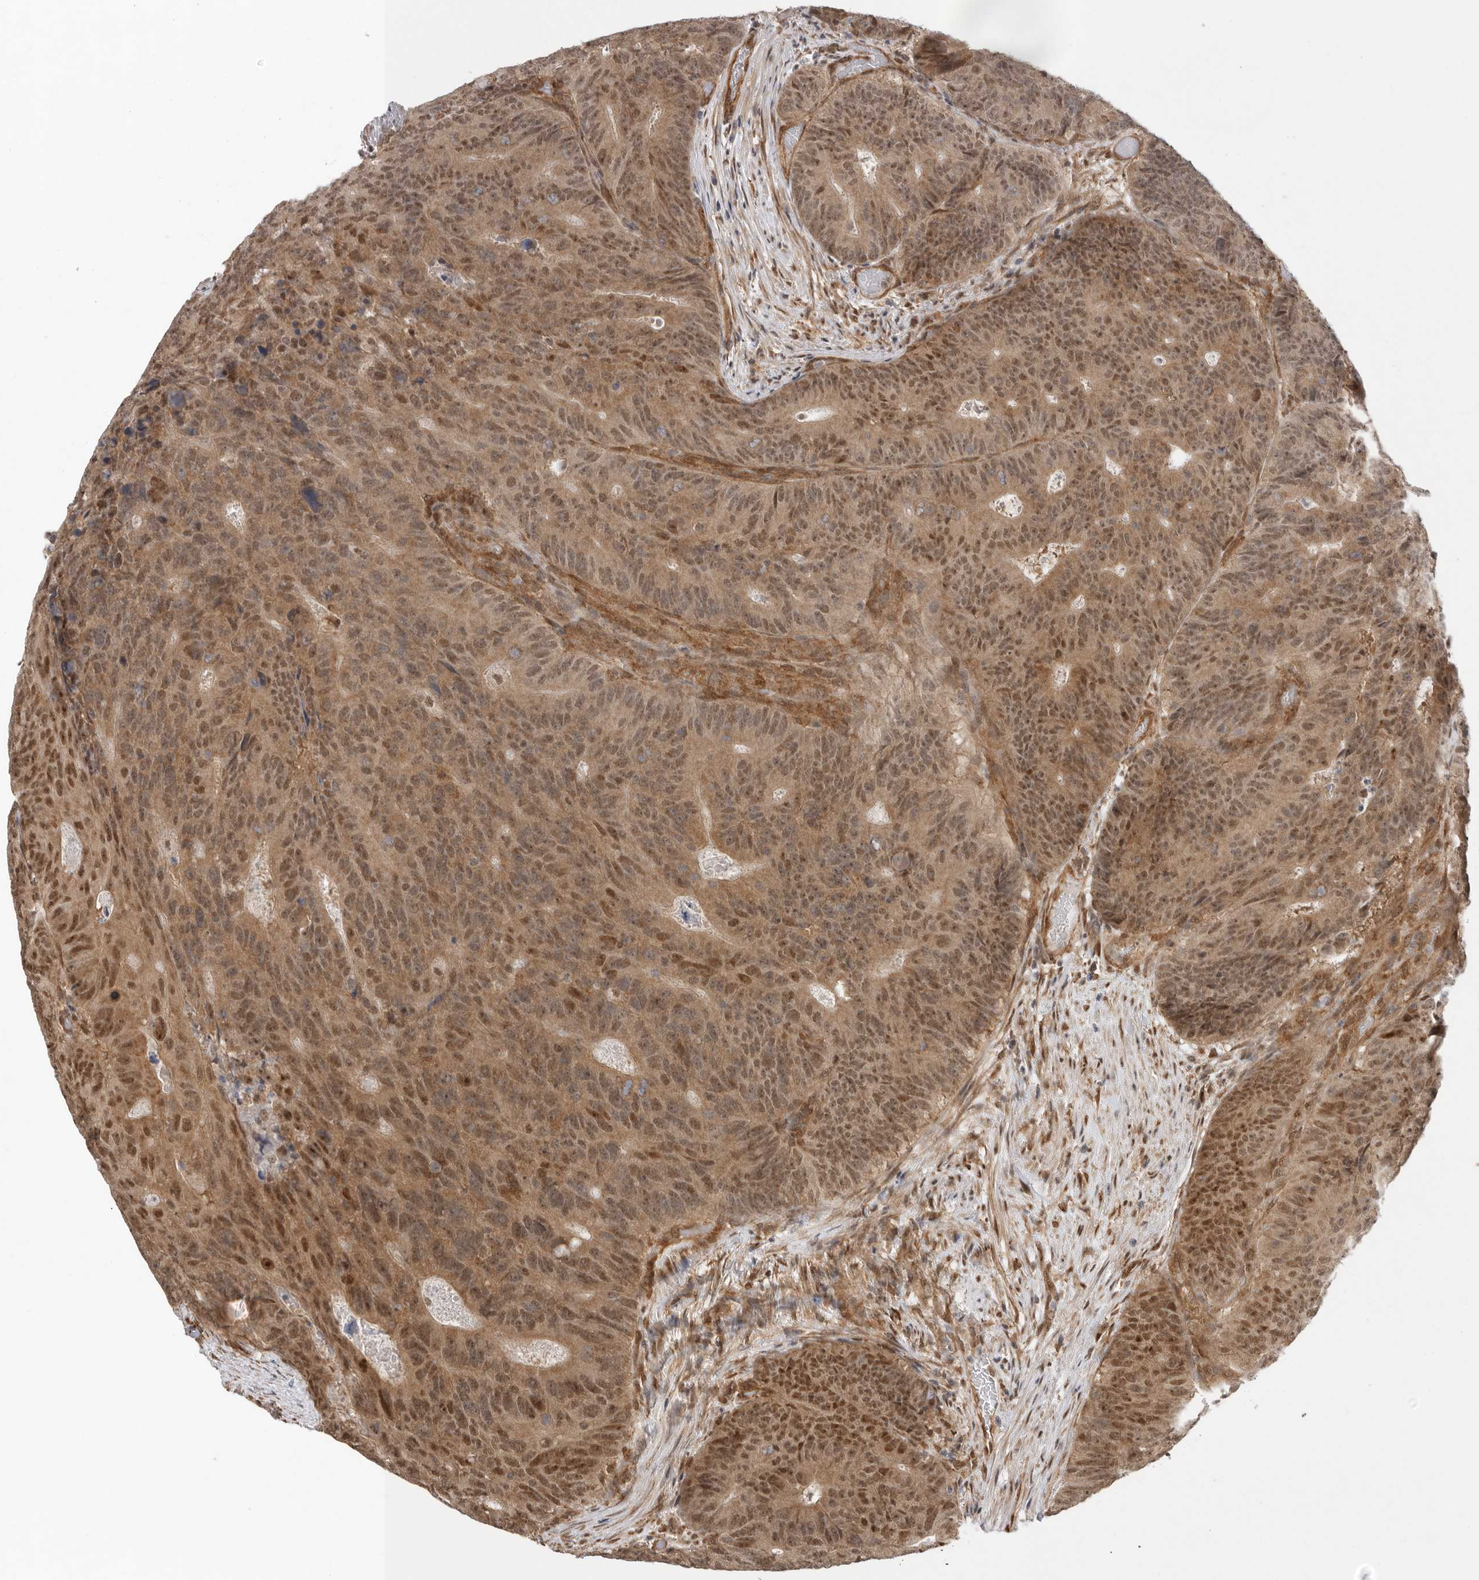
{"staining": {"intensity": "moderate", "quantity": ">75%", "location": "cytoplasmic/membranous,nuclear"}, "tissue": "colorectal cancer", "cell_type": "Tumor cells", "image_type": "cancer", "snomed": [{"axis": "morphology", "description": "Adenocarcinoma, NOS"}, {"axis": "topography", "description": "Colon"}], "caption": "A brown stain highlights moderate cytoplasmic/membranous and nuclear staining of a protein in human colorectal cancer (adenocarcinoma) tumor cells.", "gene": "VPS50", "patient": {"sex": "male", "age": 87}}